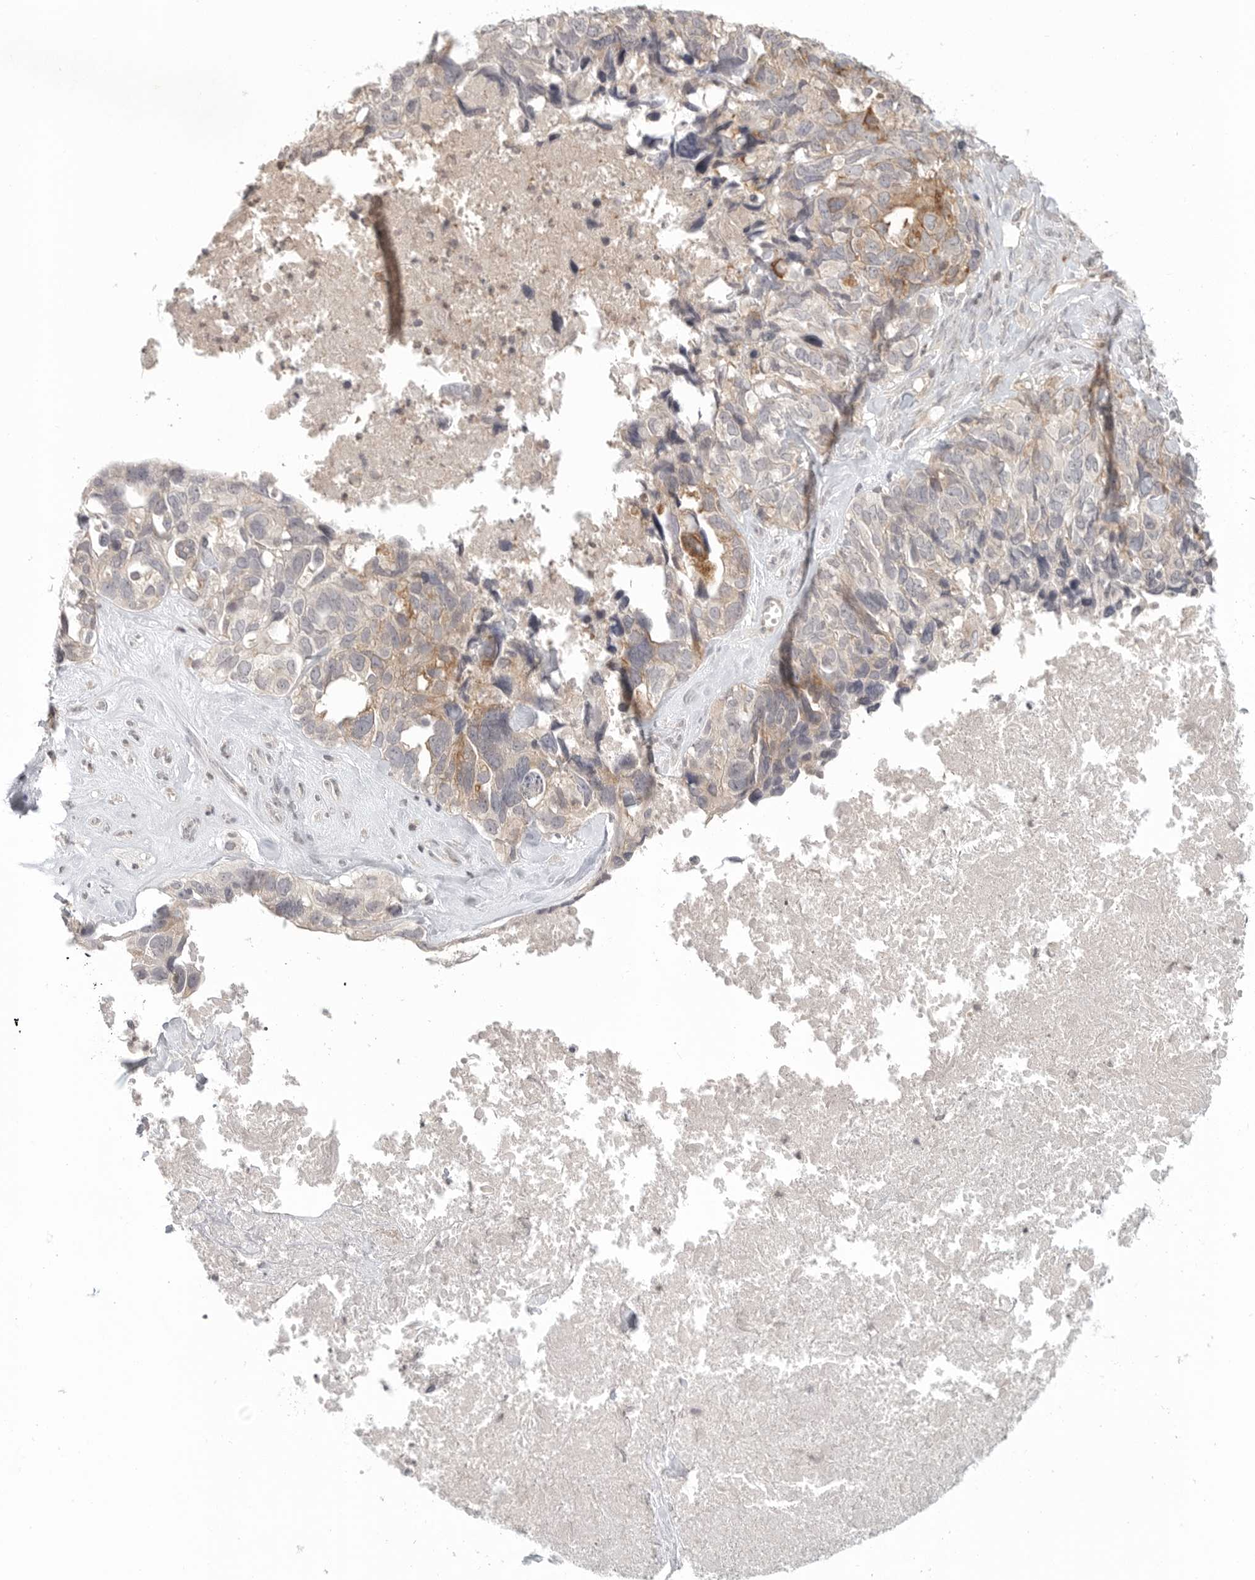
{"staining": {"intensity": "weak", "quantity": "<25%", "location": "cytoplasmic/membranous"}, "tissue": "ovarian cancer", "cell_type": "Tumor cells", "image_type": "cancer", "snomed": [{"axis": "morphology", "description": "Cystadenocarcinoma, serous, NOS"}, {"axis": "topography", "description": "Ovary"}], "caption": "High power microscopy micrograph of an immunohistochemistry (IHC) histopathology image of ovarian cancer (serous cystadenocarcinoma), revealing no significant expression in tumor cells.", "gene": "SH3KBP1", "patient": {"sex": "female", "age": 79}}